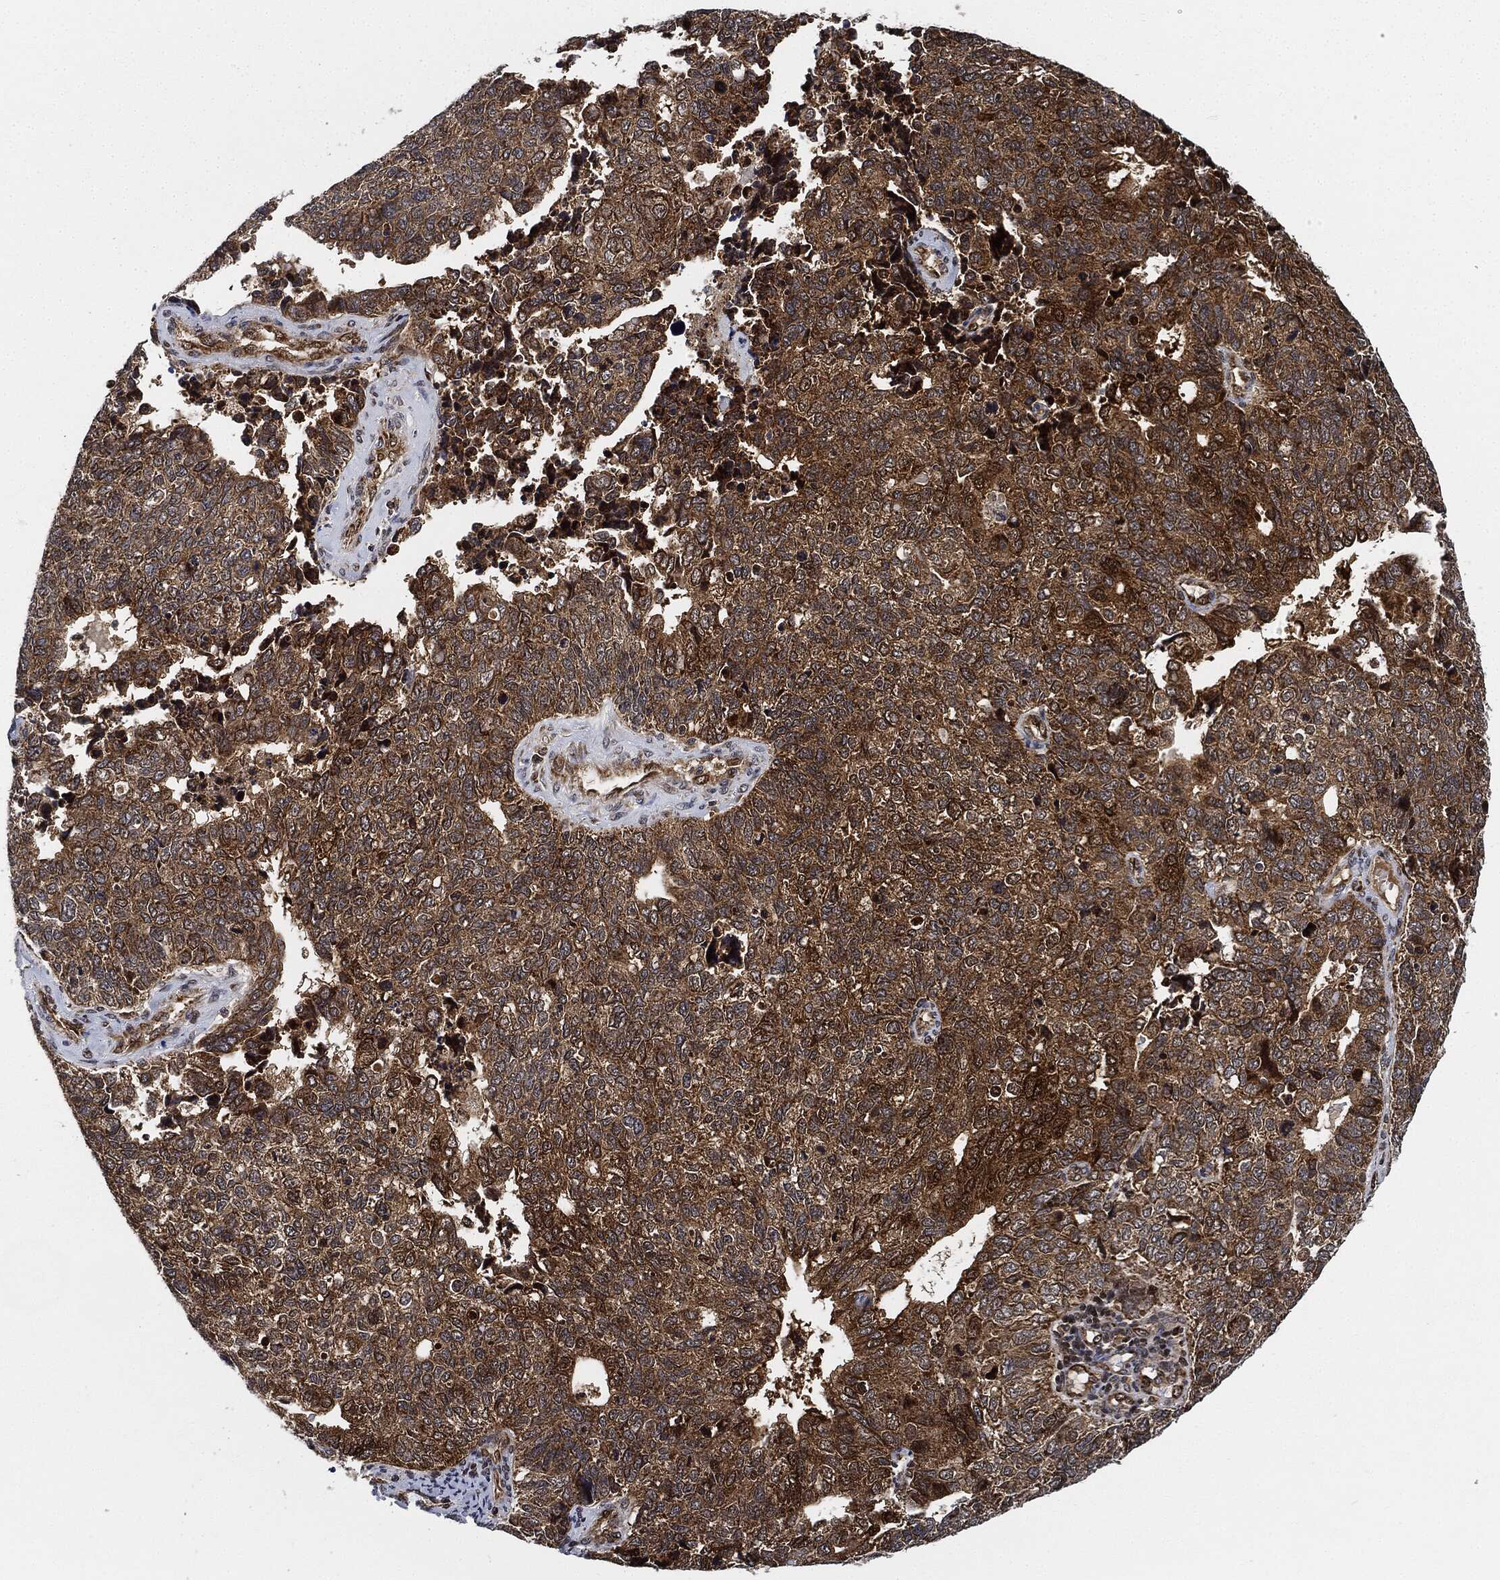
{"staining": {"intensity": "moderate", "quantity": ">75%", "location": "cytoplasmic/membranous"}, "tissue": "cervical cancer", "cell_type": "Tumor cells", "image_type": "cancer", "snomed": [{"axis": "morphology", "description": "Squamous cell carcinoma, NOS"}, {"axis": "topography", "description": "Cervix"}], "caption": "Human cervical cancer stained for a protein (brown) exhibits moderate cytoplasmic/membranous positive positivity in about >75% of tumor cells.", "gene": "RNASEL", "patient": {"sex": "female", "age": 63}}